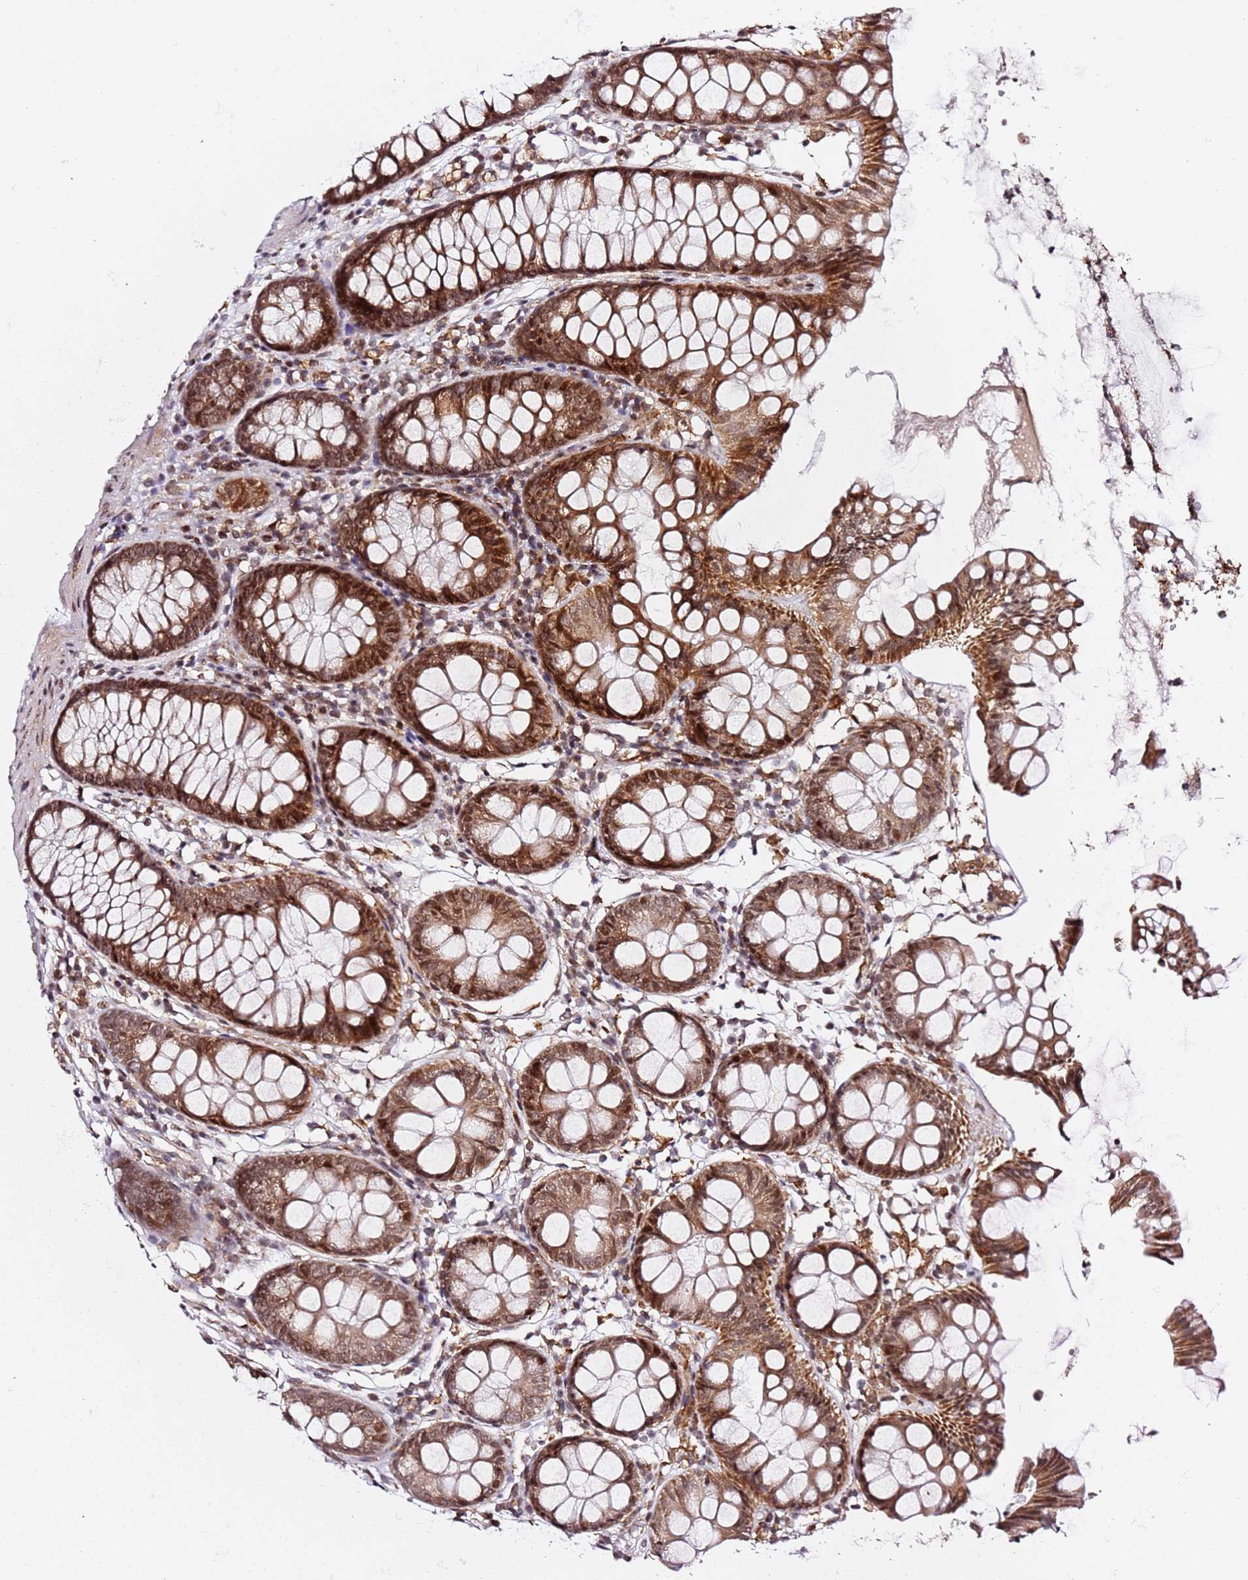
{"staining": {"intensity": "moderate", "quantity": ">75%", "location": "nuclear"}, "tissue": "colon", "cell_type": "Endothelial cells", "image_type": "normal", "snomed": [{"axis": "morphology", "description": "Normal tissue, NOS"}, {"axis": "topography", "description": "Colon"}], "caption": "Colon stained with immunohistochemistry shows moderate nuclear staining in about >75% of endothelial cells.", "gene": "TP53AIP1", "patient": {"sex": "female", "age": 84}}